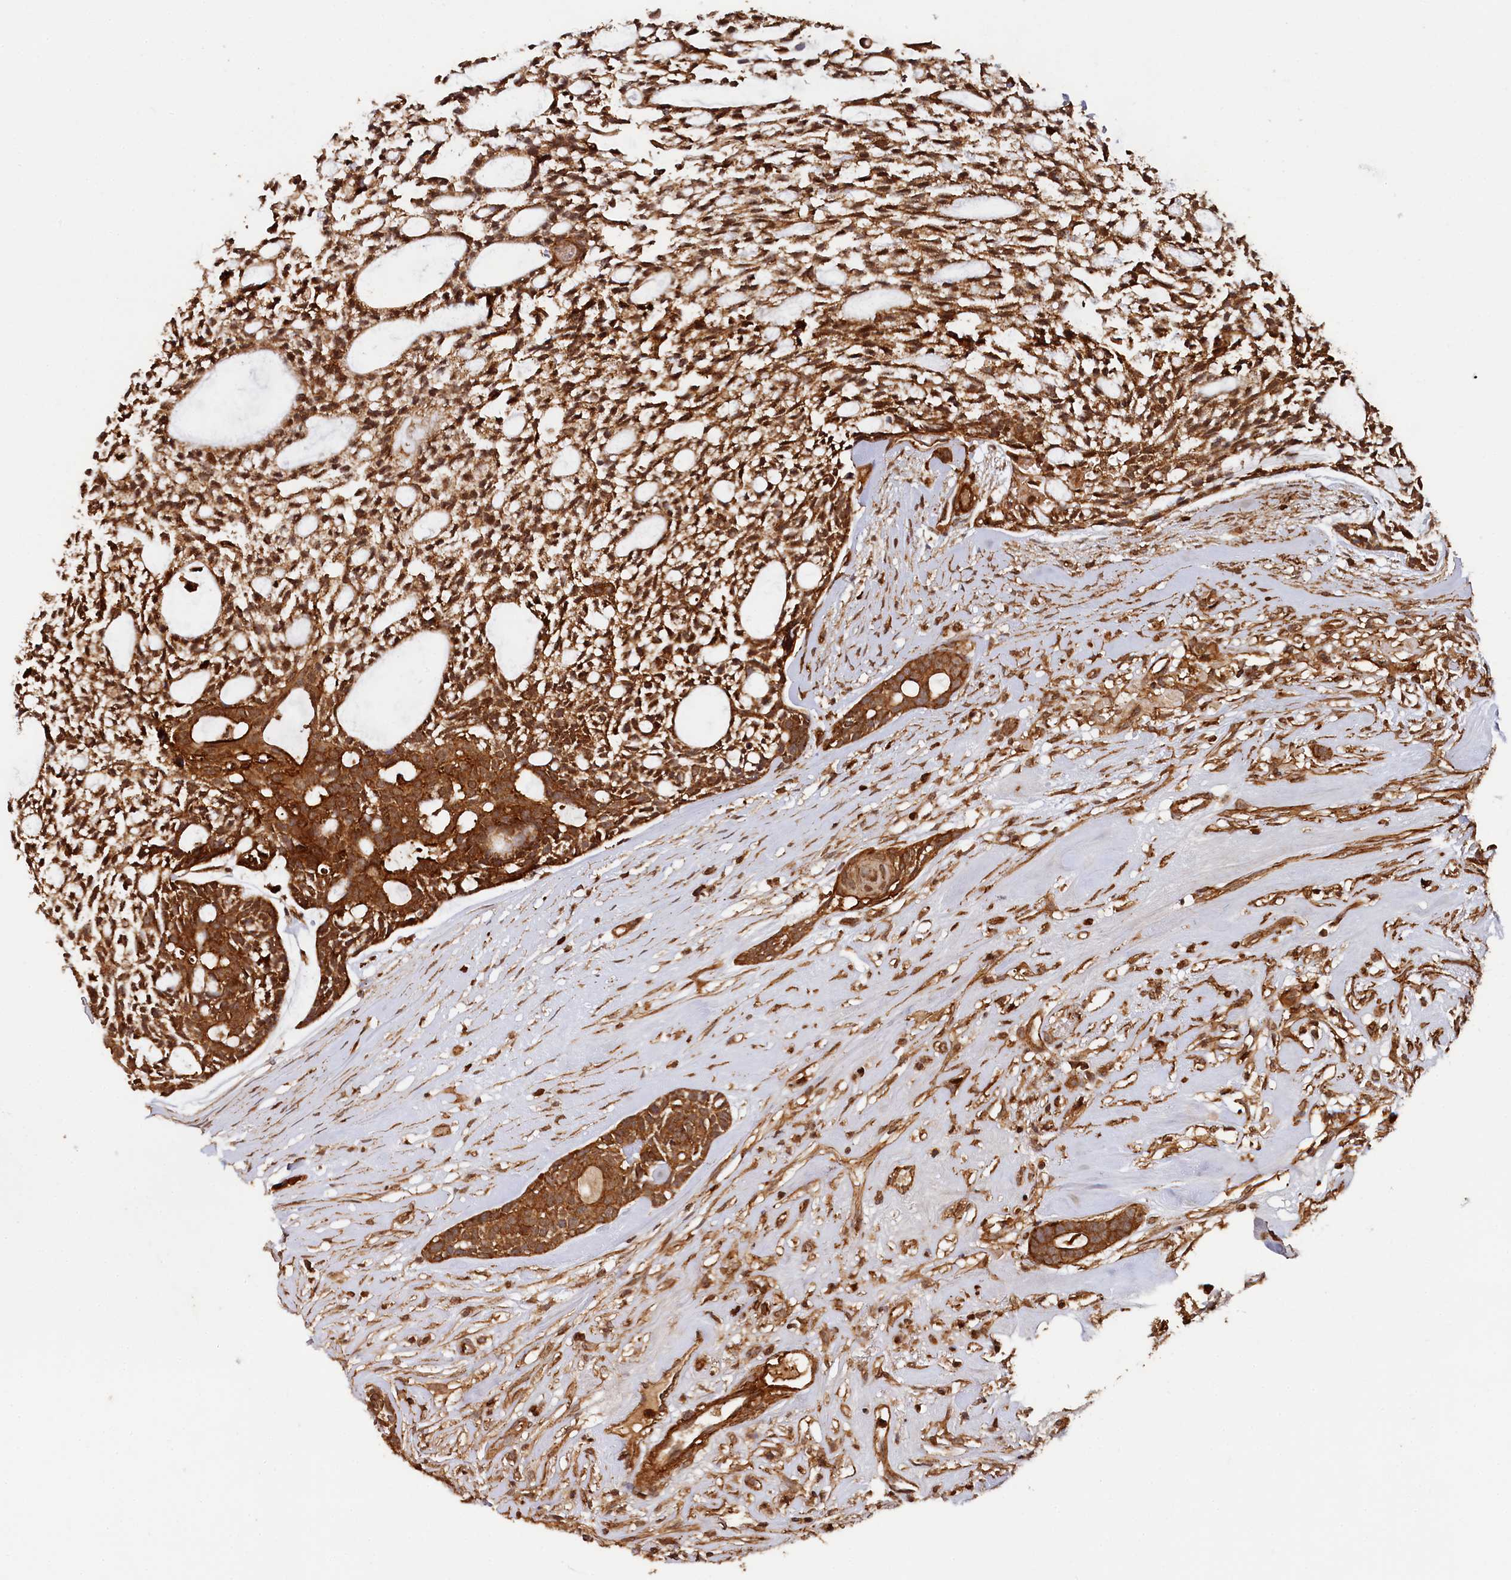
{"staining": {"intensity": "strong", "quantity": ">75%", "location": "cytoplasmic/membranous"}, "tissue": "head and neck cancer", "cell_type": "Tumor cells", "image_type": "cancer", "snomed": [{"axis": "morphology", "description": "Adenocarcinoma, NOS"}, {"axis": "topography", "description": "Subcutis"}, {"axis": "topography", "description": "Head-Neck"}], "caption": "Head and neck adenocarcinoma tissue reveals strong cytoplasmic/membranous expression in approximately >75% of tumor cells (Brightfield microscopy of DAB IHC at high magnification).", "gene": "STUB1", "patient": {"sex": "female", "age": 73}}